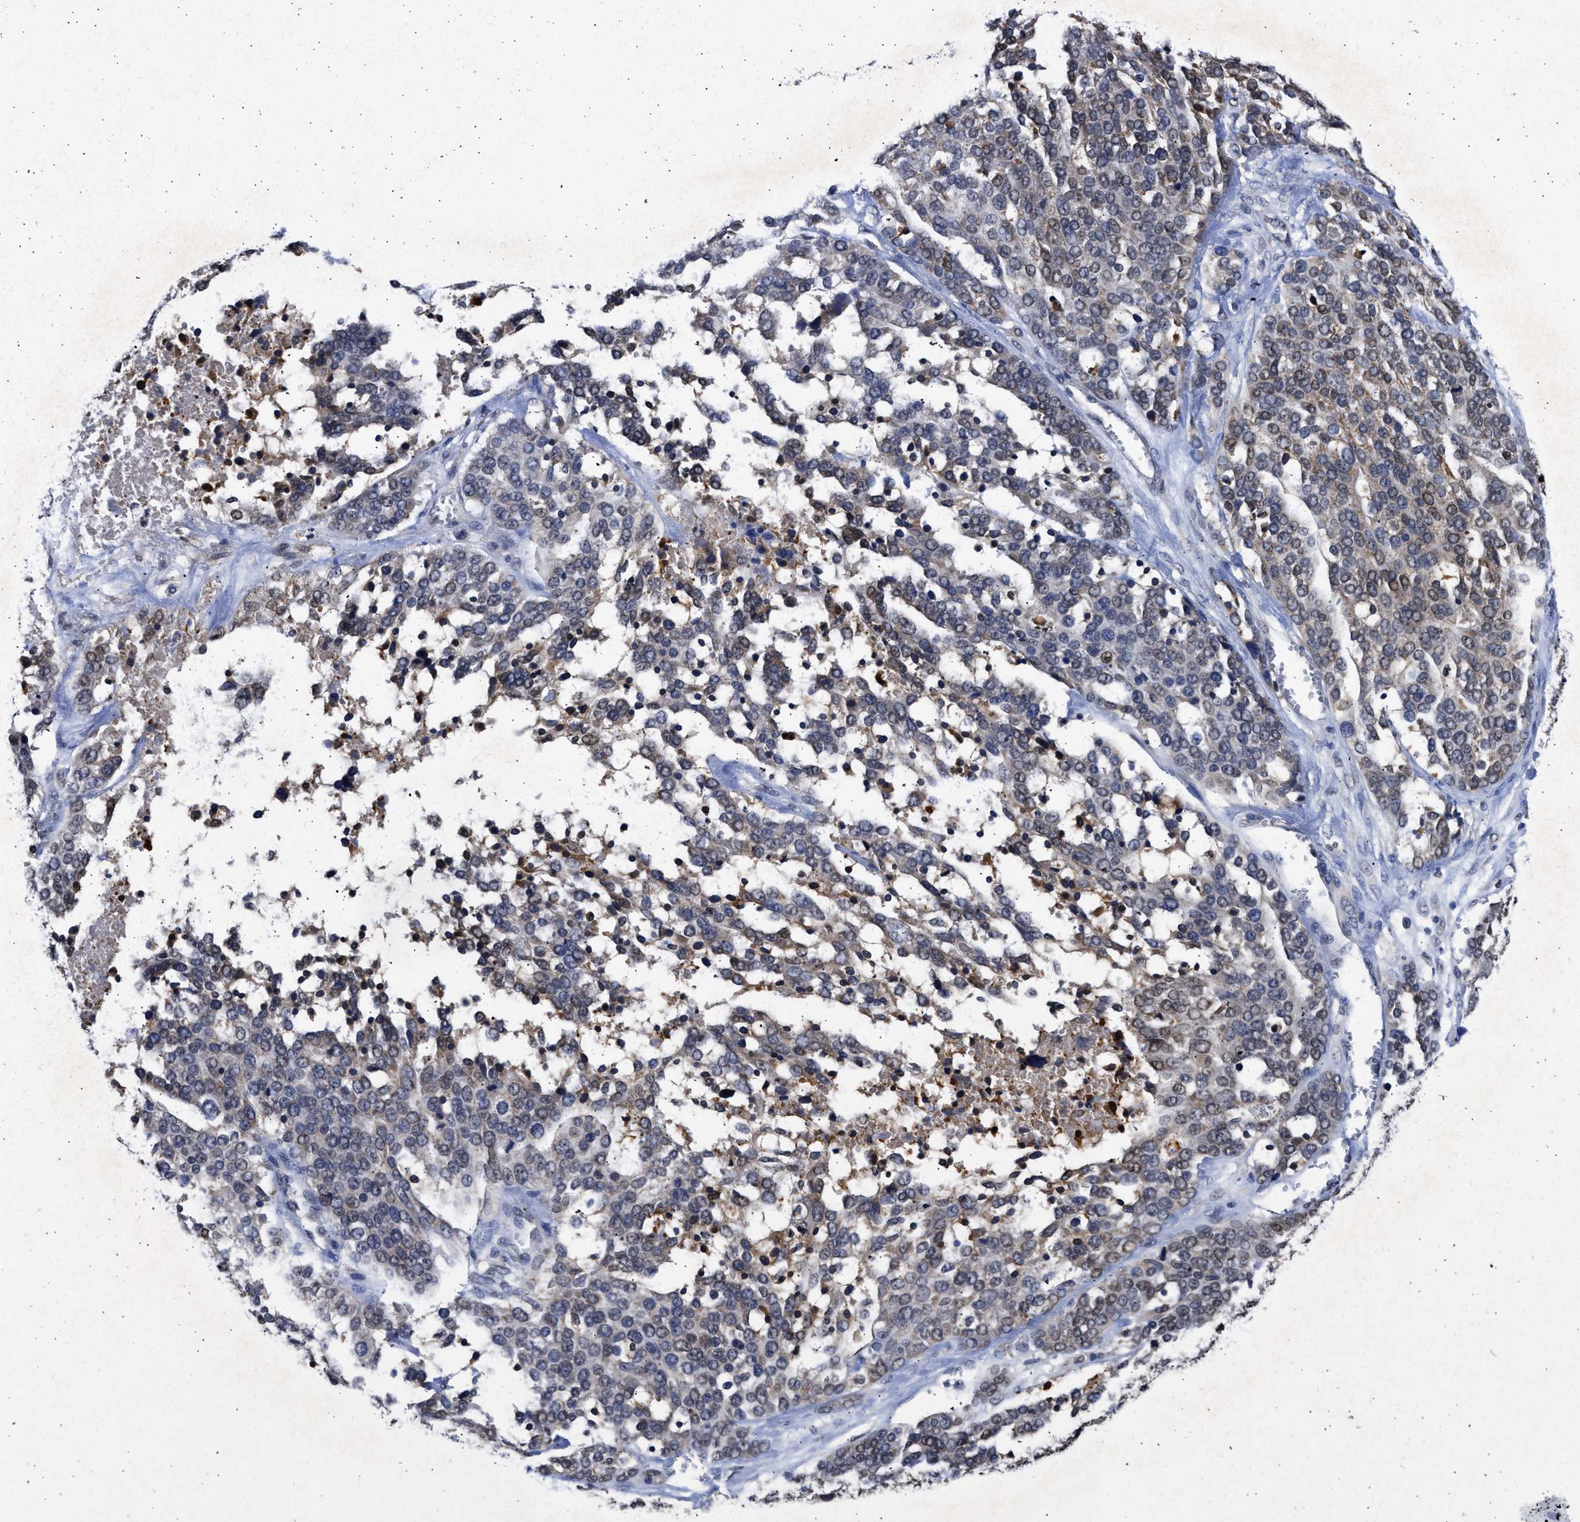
{"staining": {"intensity": "weak", "quantity": "25%-75%", "location": "cytoplasmic/membranous,nuclear"}, "tissue": "ovarian cancer", "cell_type": "Tumor cells", "image_type": "cancer", "snomed": [{"axis": "morphology", "description": "Cystadenocarcinoma, serous, NOS"}, {"axis": "topography", "description": "Ovary"}], "caption": "High-magnification brightfield microscopy of ovarian cancer stained with DAB (brown) and counterstained with hematoxylin (blue). tumor cells exhibit weak cytoplasmic/membranous and nuclear staining is appreciated in about25%-75% of cells.", "gene": "NUP35", "patient": {"sex": "female", "age": 44}}